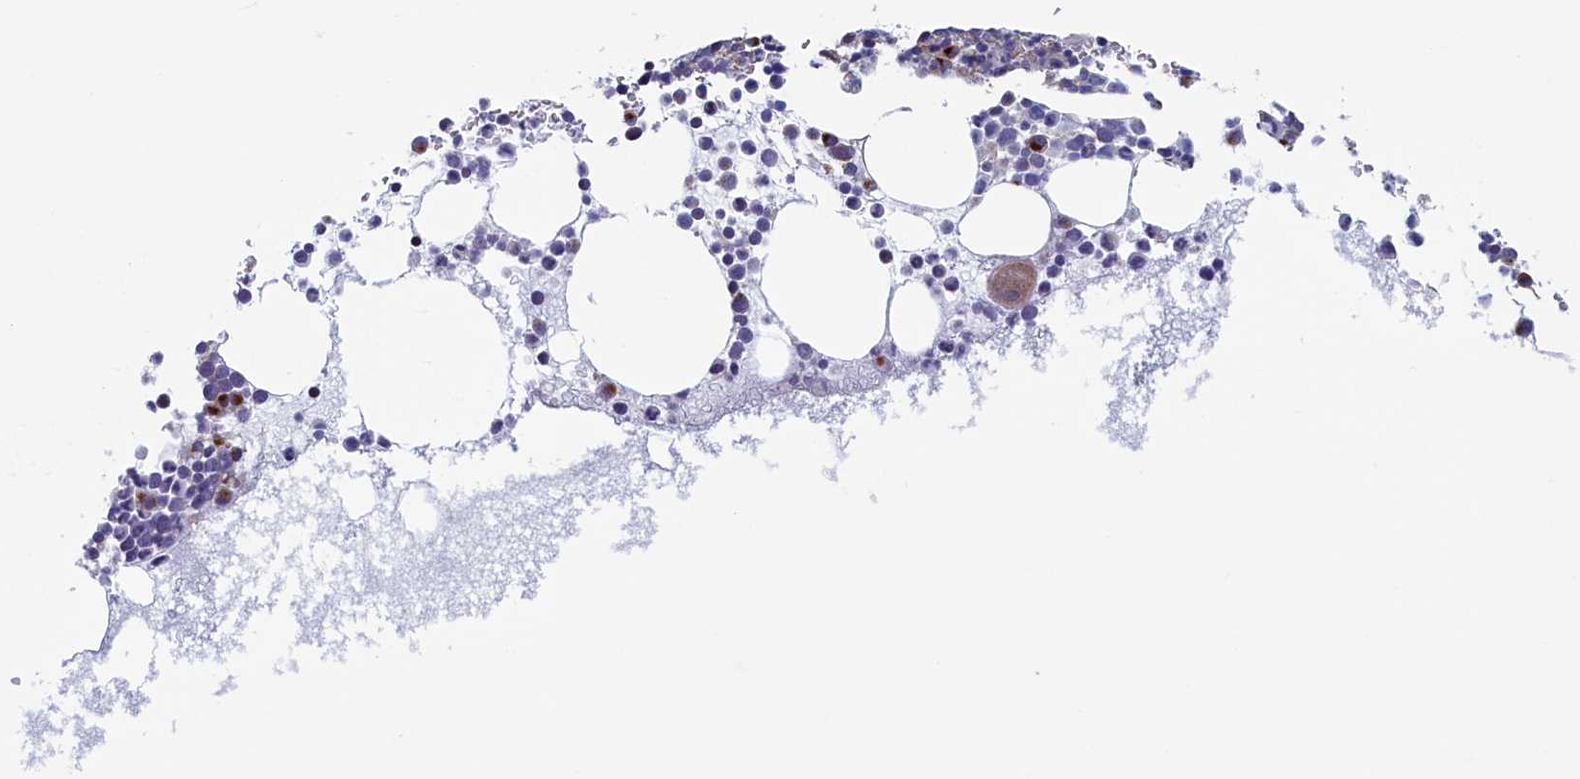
{"staining": {"intensity": "moderate", "quantity": "<25%", "location": "cytoplasmic/membranous"}, "tissue": "bone marrow", "cell_type": "Hematopoietic cells", "image_type": "normal", "snomed": [{"axis": "morphology", "description": "Normal tissue, NOS"}, {"axis": "topography", "description": "Bone marrow"}], "caption": "This is an image of immunohistochemistry staining of normal bone marrow, which shows moderate staining in the cytoplasmic/membranous of hematopoietic cells.", "gene": "MTFMT", "patient": {"sex": "female", "age": 78}}